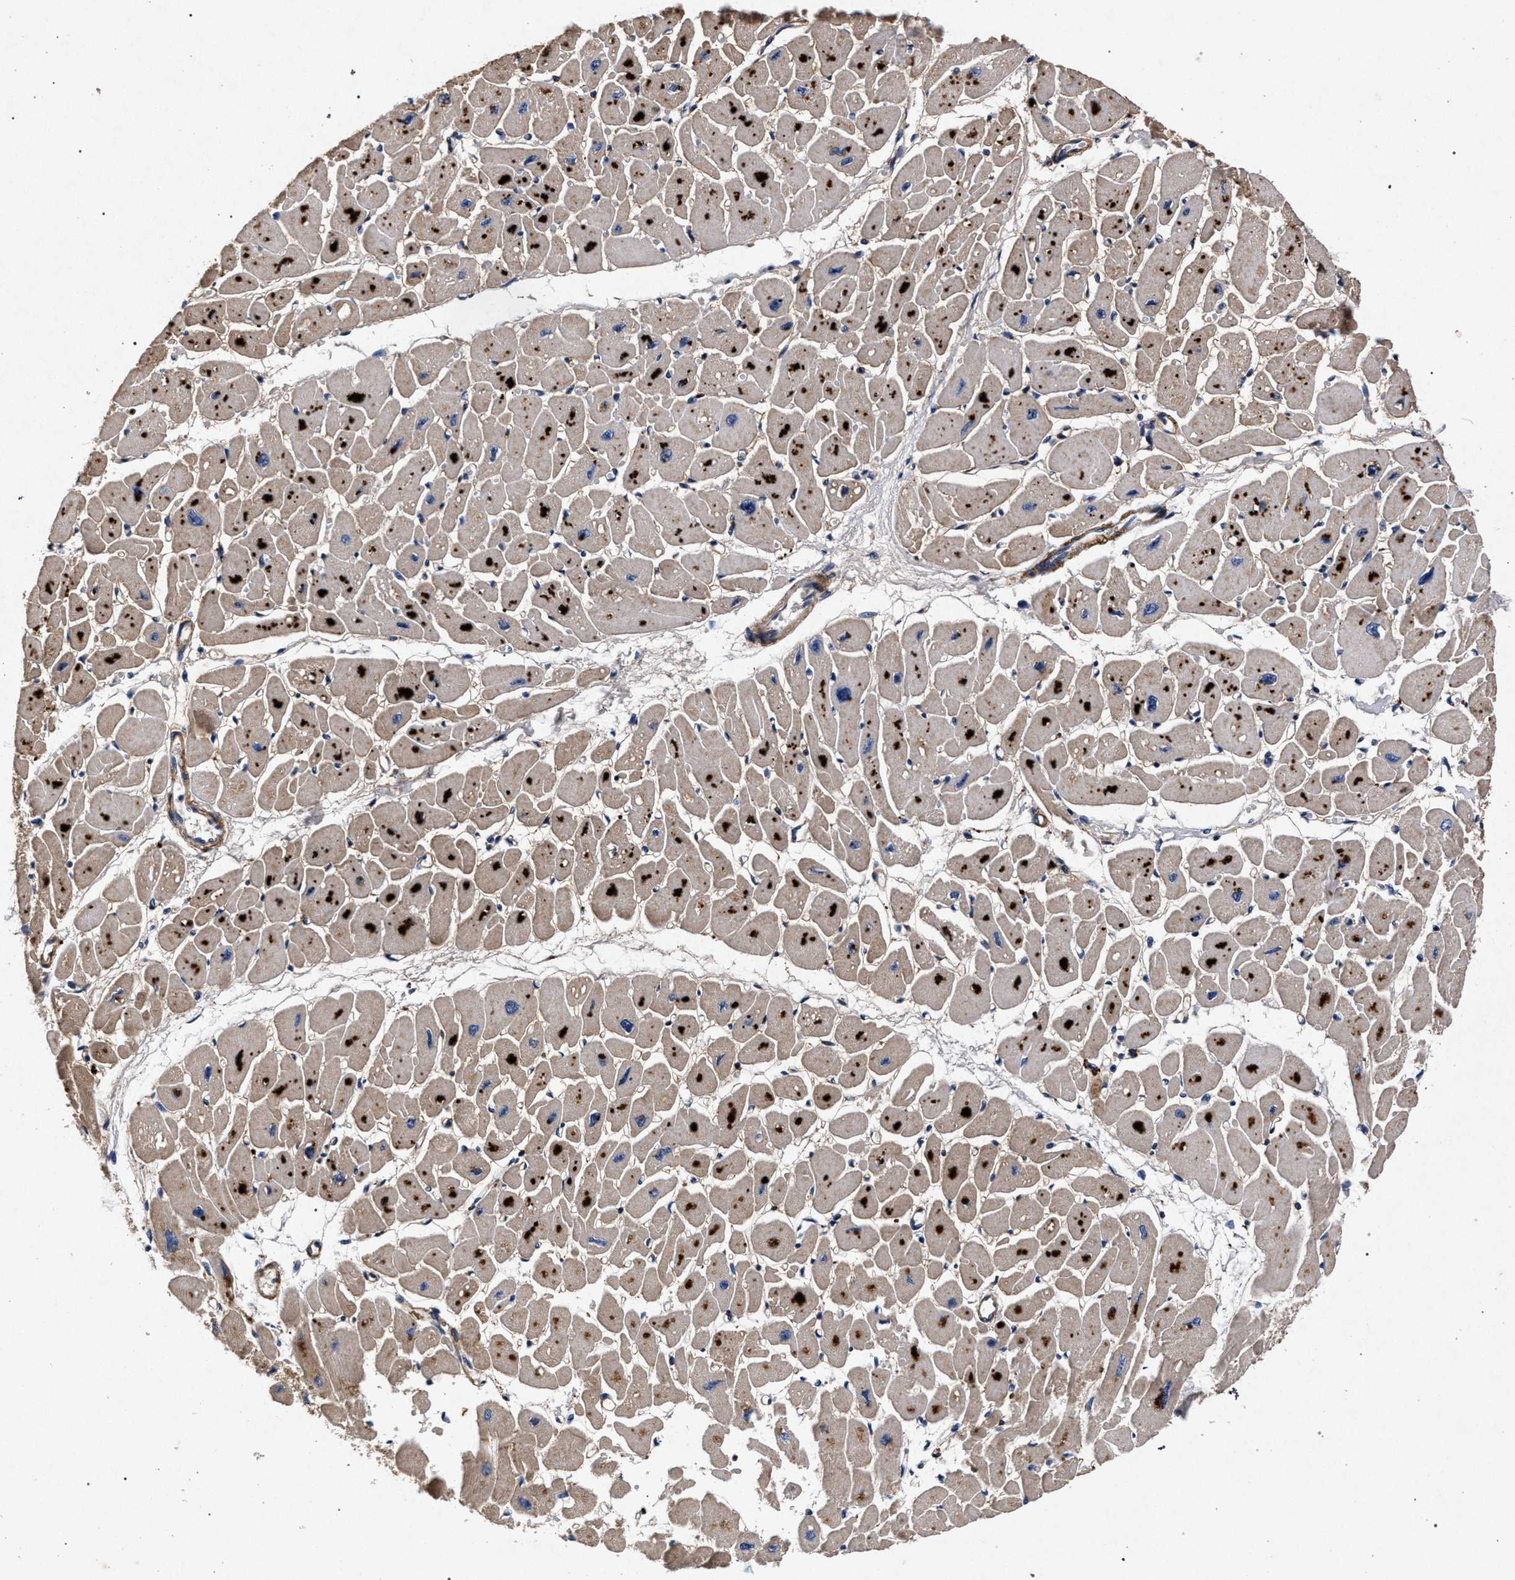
{"staining": {"intensity": "moderate", "quantity": "<25%", "location": "cytoplasmic/membranous"}, "tissue": "heart muscle", "cell_type": "Cardiomyocytes", "image_type": "normal", "snomed": [{"axis": "morphology", "description": "Normal tissue, NOS"}, {"axis": "topography", "description": "Heart"}], "caption": "DAB immunohistochemical staining of unremarkable heart muscle displays moderate cytoplasmic/membranous protein expression in about <25% of cardiomyocytes.", "gene": "ATP1A2", "patient": {"sex": "female", "age": 54}}